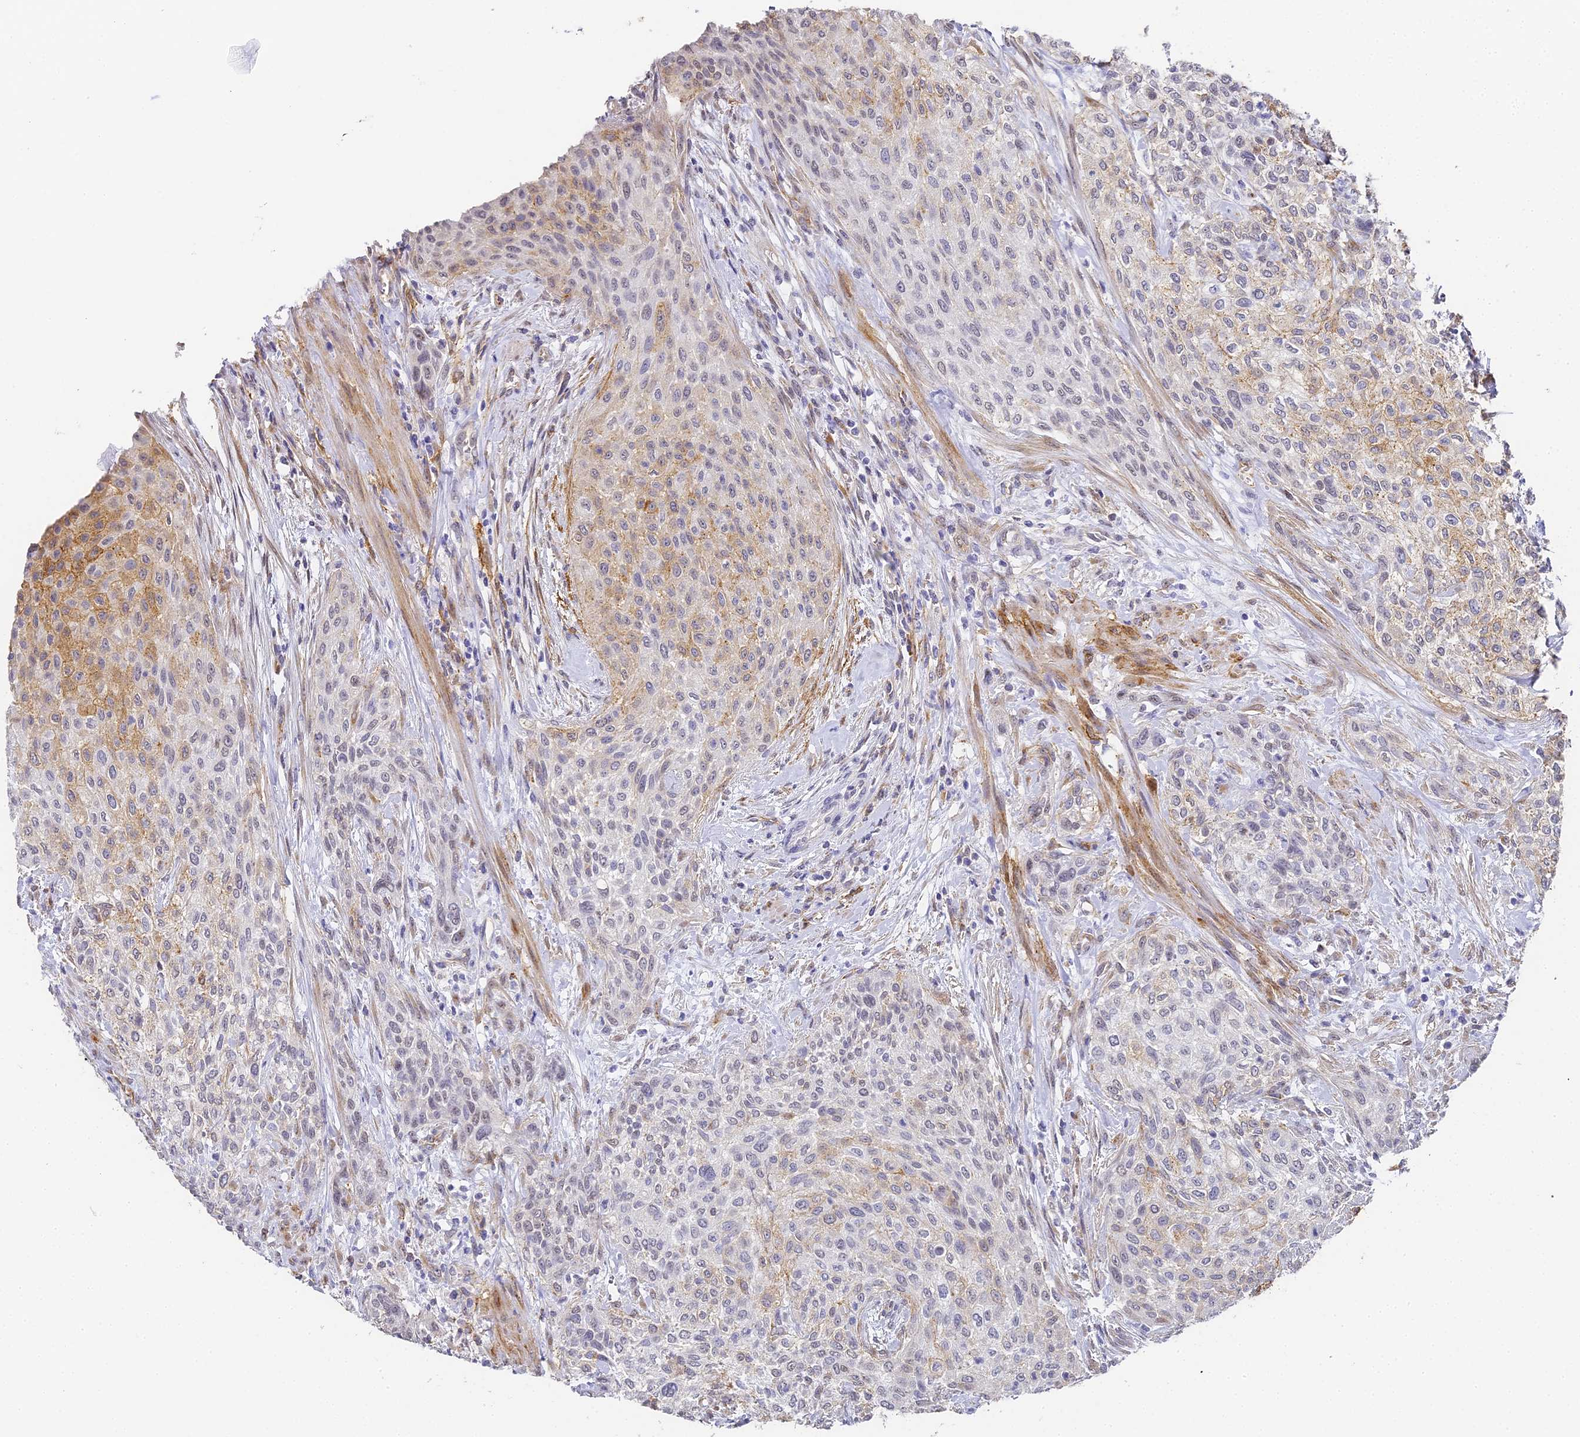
{"staining": {"intensity": "moderate", "quantity": "<25%", "location": "cytoplasmic/membranous"}, "tissue": "urothelial cancer", "cell_type": "Tumor cells", "image_type": "cancer", "snomed": [{"axis": "morphology", "description": "Normal tissue, NOS"}, {"axis": "morphology", "description": "Urothelial carcinoma, NOS"}, {"axis": "topography", "description": "Urinary bladder"}, {"axis": "topography", "description": "Peripheral nerve tissue"}], "caption": "A high-resolution histopathology image shows immunohistochemistry staining of transitional cell carcinoma, which displays moderate cytoplasmic/membranous expression in about <25% of tumor cells.", "gene": "GJA1", "patient": {"sex": "male", "age": 35}}